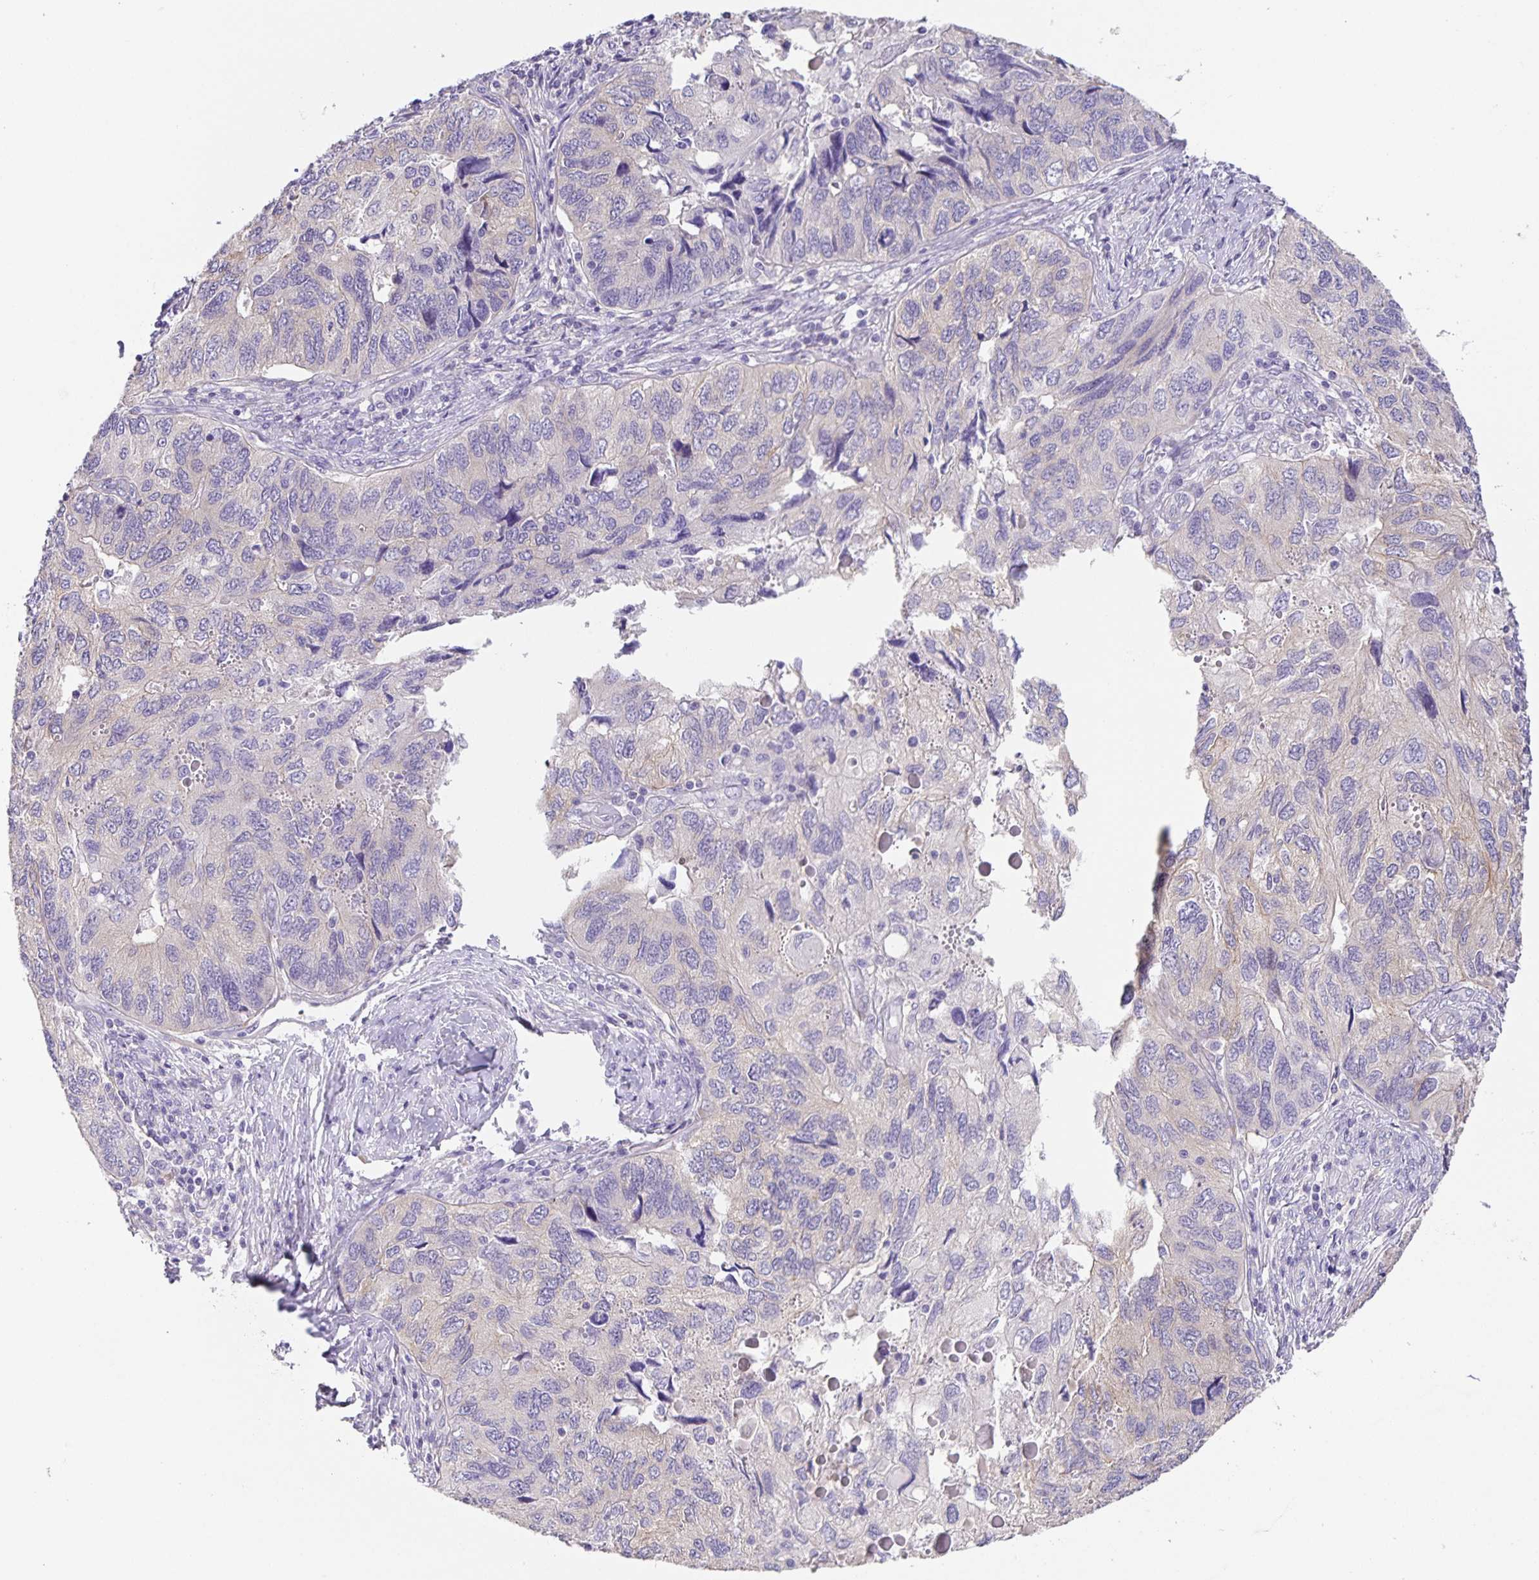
{"staining": {"intensity": "negative", "quantity": "none", "location": "none"}, "tissue": "endometrial cancer", "cell_type": "Tumor cells", "image_type": "cancer", "snomed": [{"axis": "morphology", "description": "Carcinoma, NOS"}, {"axis": "topography", "description": "Uterus"}], "caption": "Histopathology image shows no significant protein positivity in tumor cells of carcinoma (endometrial).", "gene": "PRR36", "patient": {"sex": "female", "age": 76}}